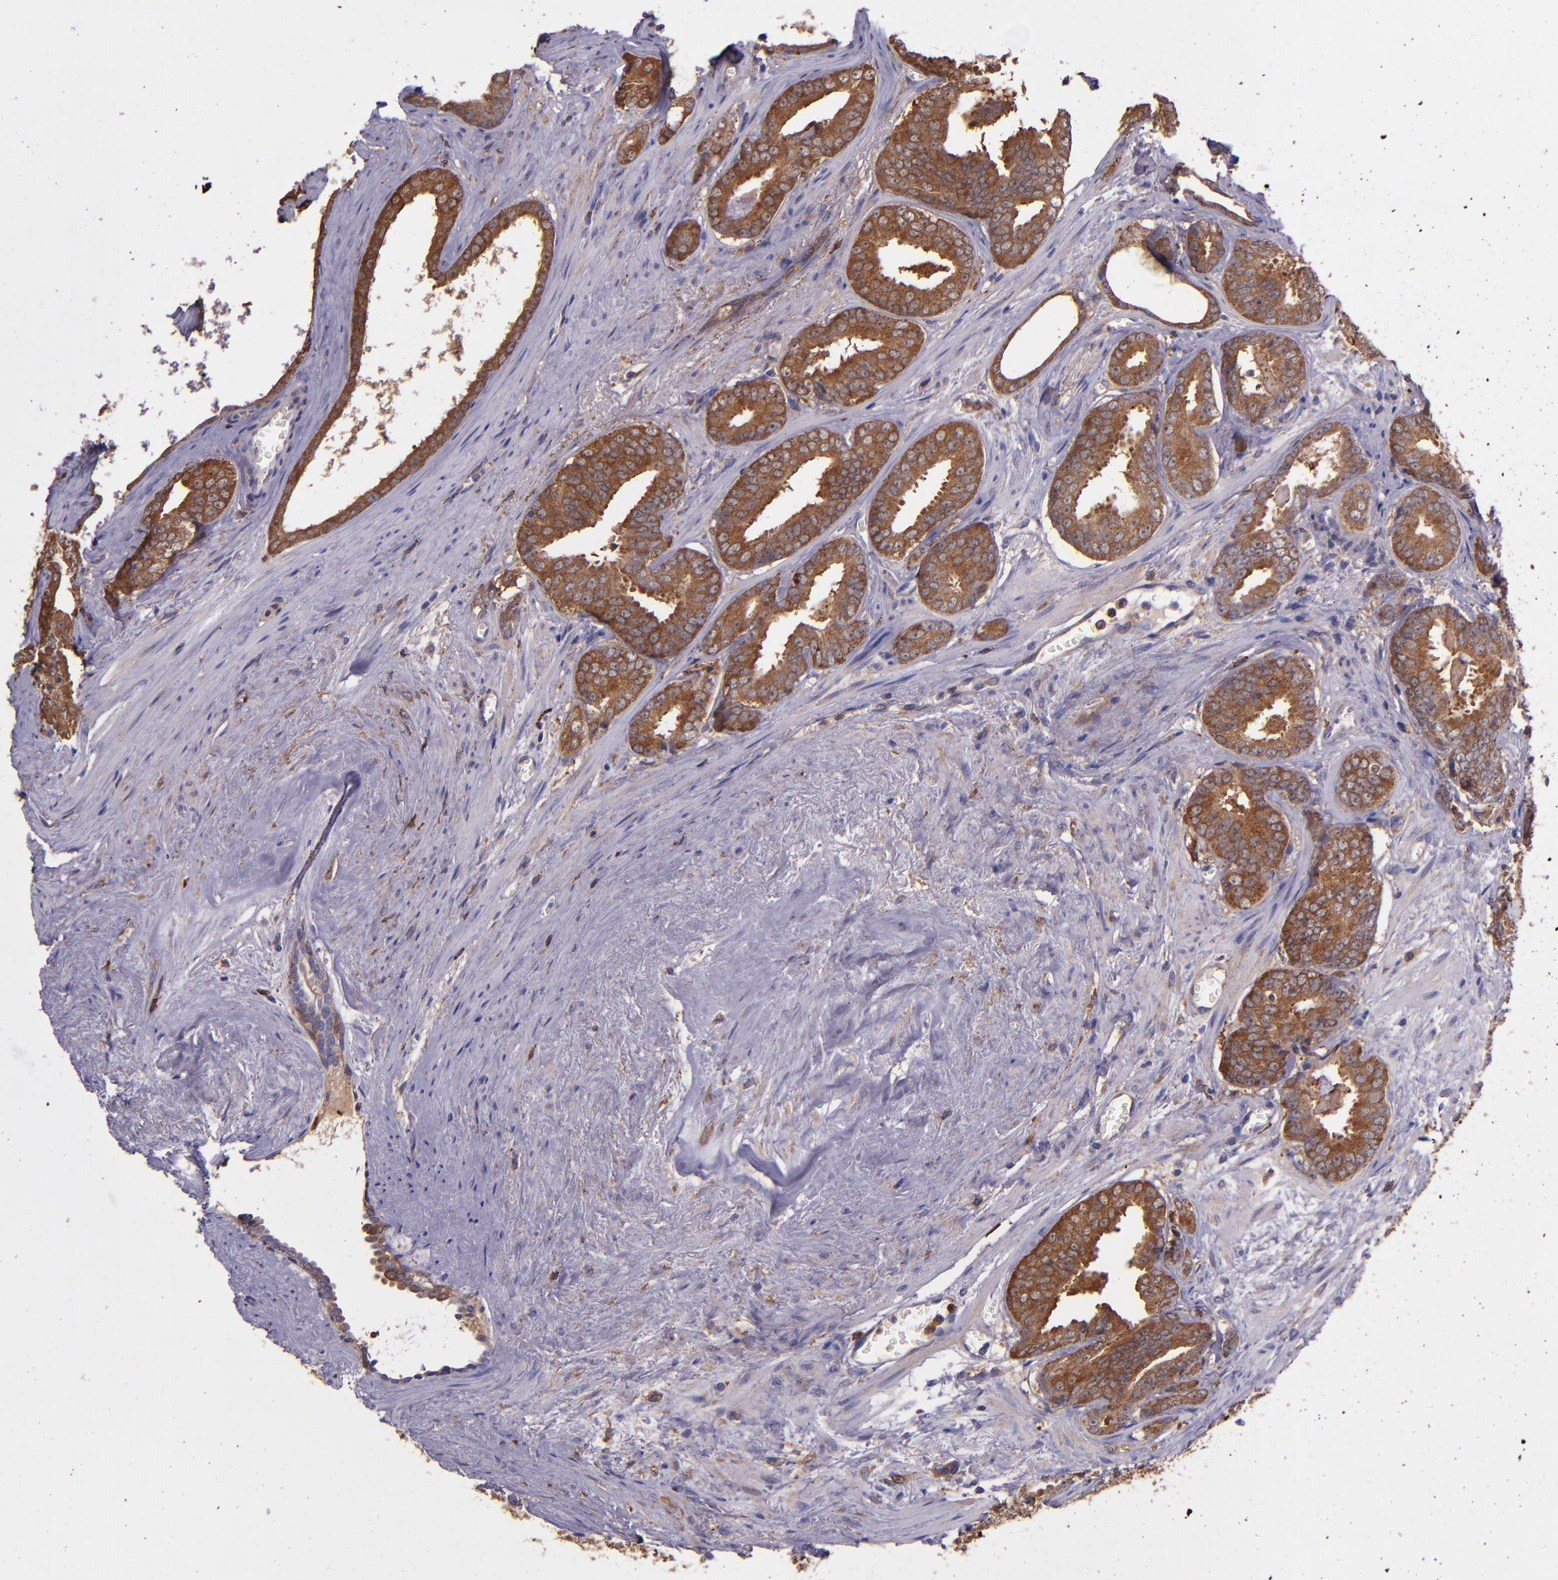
{"staining": {"intensity": "moderate", "quantity": ">75%", "location": "cytoplasmic/membranous"}, "tissue": "prostate cancer", "cell_type": "Tumor cells", "image_type": "cancer", "snomed": [{"axis": "morphology", "description": "Adenocarcinoma, Medium grade"}, {"axis": "topography", "description": "Prostate"}], "caption": "Protein expression analysis of prostate cancer demonstrates moderate cytoplasmic/membranous staining in approximately >75% of tumor cells. (Stains: DAB in brown, nuclei in blue, Microscopy: brightfield microscopy at high magnification).", "gene": "WASHC1", "patient": {"sex": "male", "age": 79}}